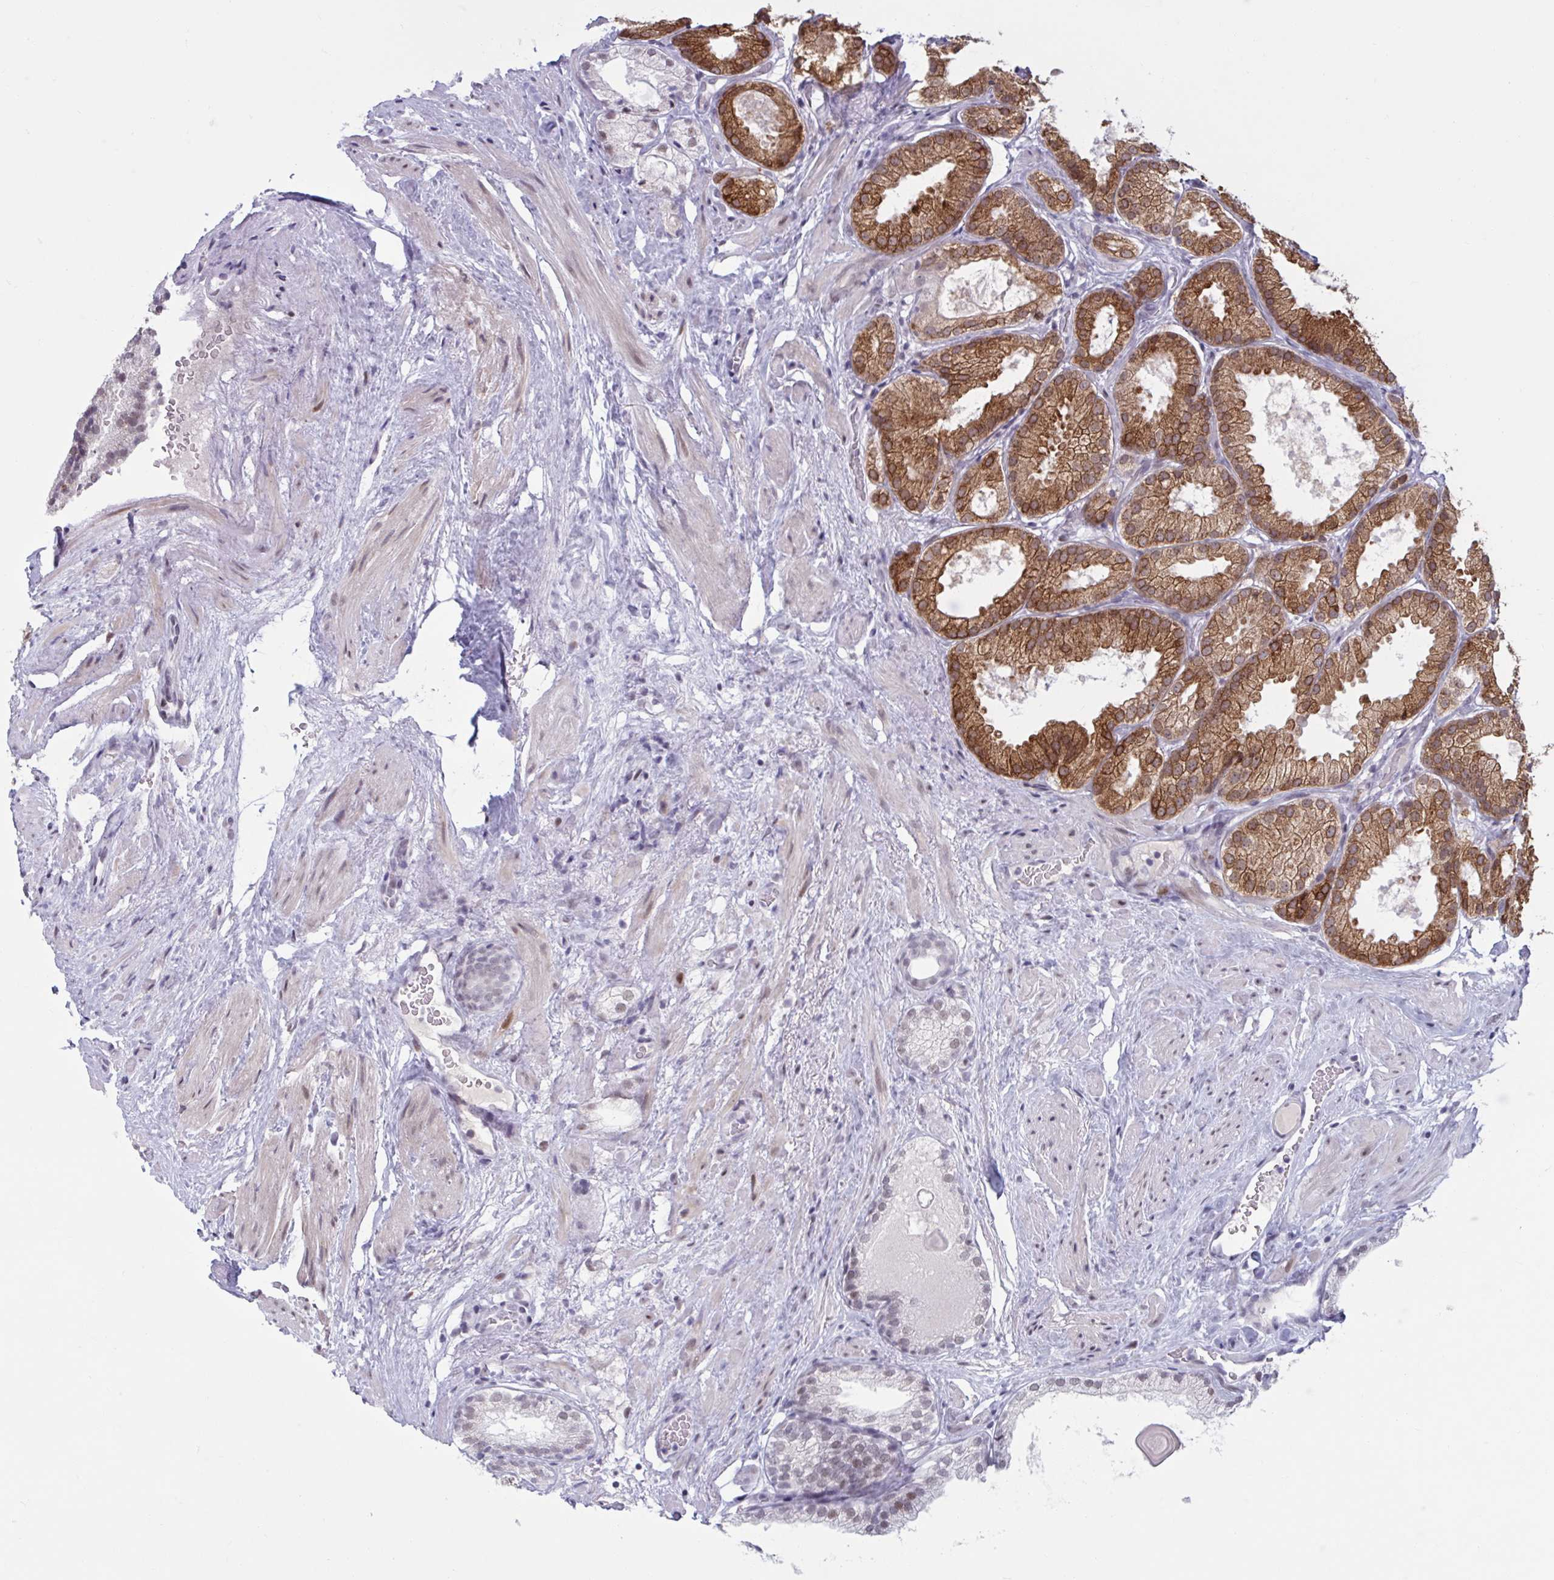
{"staining": {"intensity": "strong", "quantity": ">75%", "location": "cytoplasmic/membranous"}, "tissue": "prostate cancer", "cell_type": "Tumor cells", "image_type": "cancer", "snomed": [{"axis": "morphology", "description": "Adenocarcinoma, High grade"}, {"axis": "topography", "description": "Prostate"}], "caption": "Immunohistochemical staining of human prostate cancer shows high levels of strong cytoplasmic/membranous positivity in approximately >75% of tumor cells. Using DAB (brown) and hematoxylin (blue) stains, captured at high magnification using brightfield microscopy.", "gene": "HSD17B6", "patient": {"sex": "male", "age": 68}}